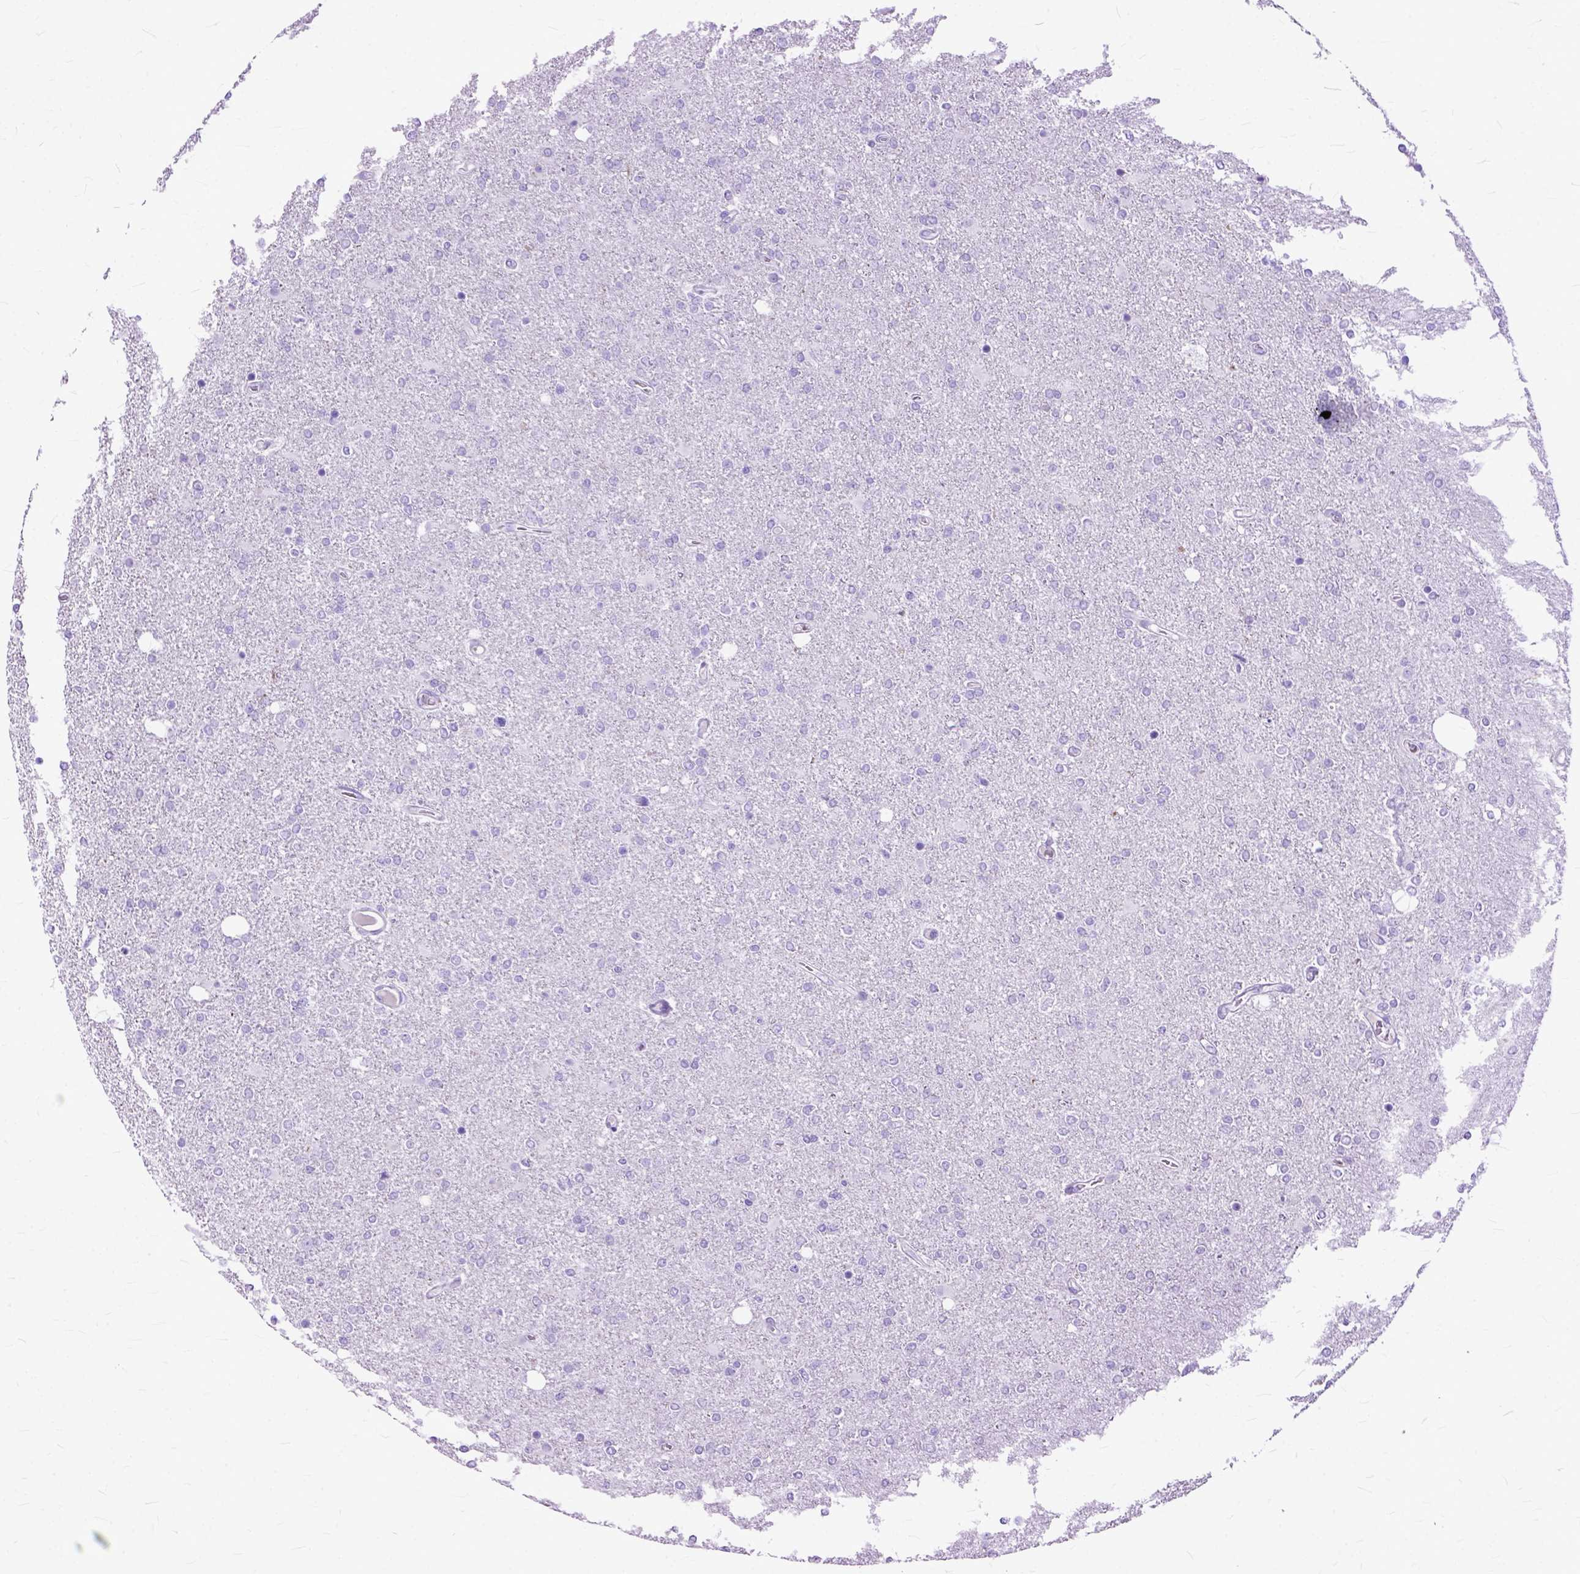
{"staining": {"intensity": "negative", "quantity": "none", "location": "none"}, "tissue": "glioma", "cell_type": "Tumor cells", "image_type": "cancer", "snomed": [{"axis": "morphology", "description": "Glioma, malignant, High grade"}, {"axis": "topography", "description": "Cerebral cortex"}], "caption": "High magnification brightfield microscopy of malignant glioma (high-grade) stained with DAB (brown) and counterstained with hematoxylin (blue): tumor cells show no significant positivity. The staining is performed using DAB brown chromogen with nuclei counter-stained in using hematoxylin.", "gene": "GNGT1", "patient": {"sex": "male", "age": 70}}